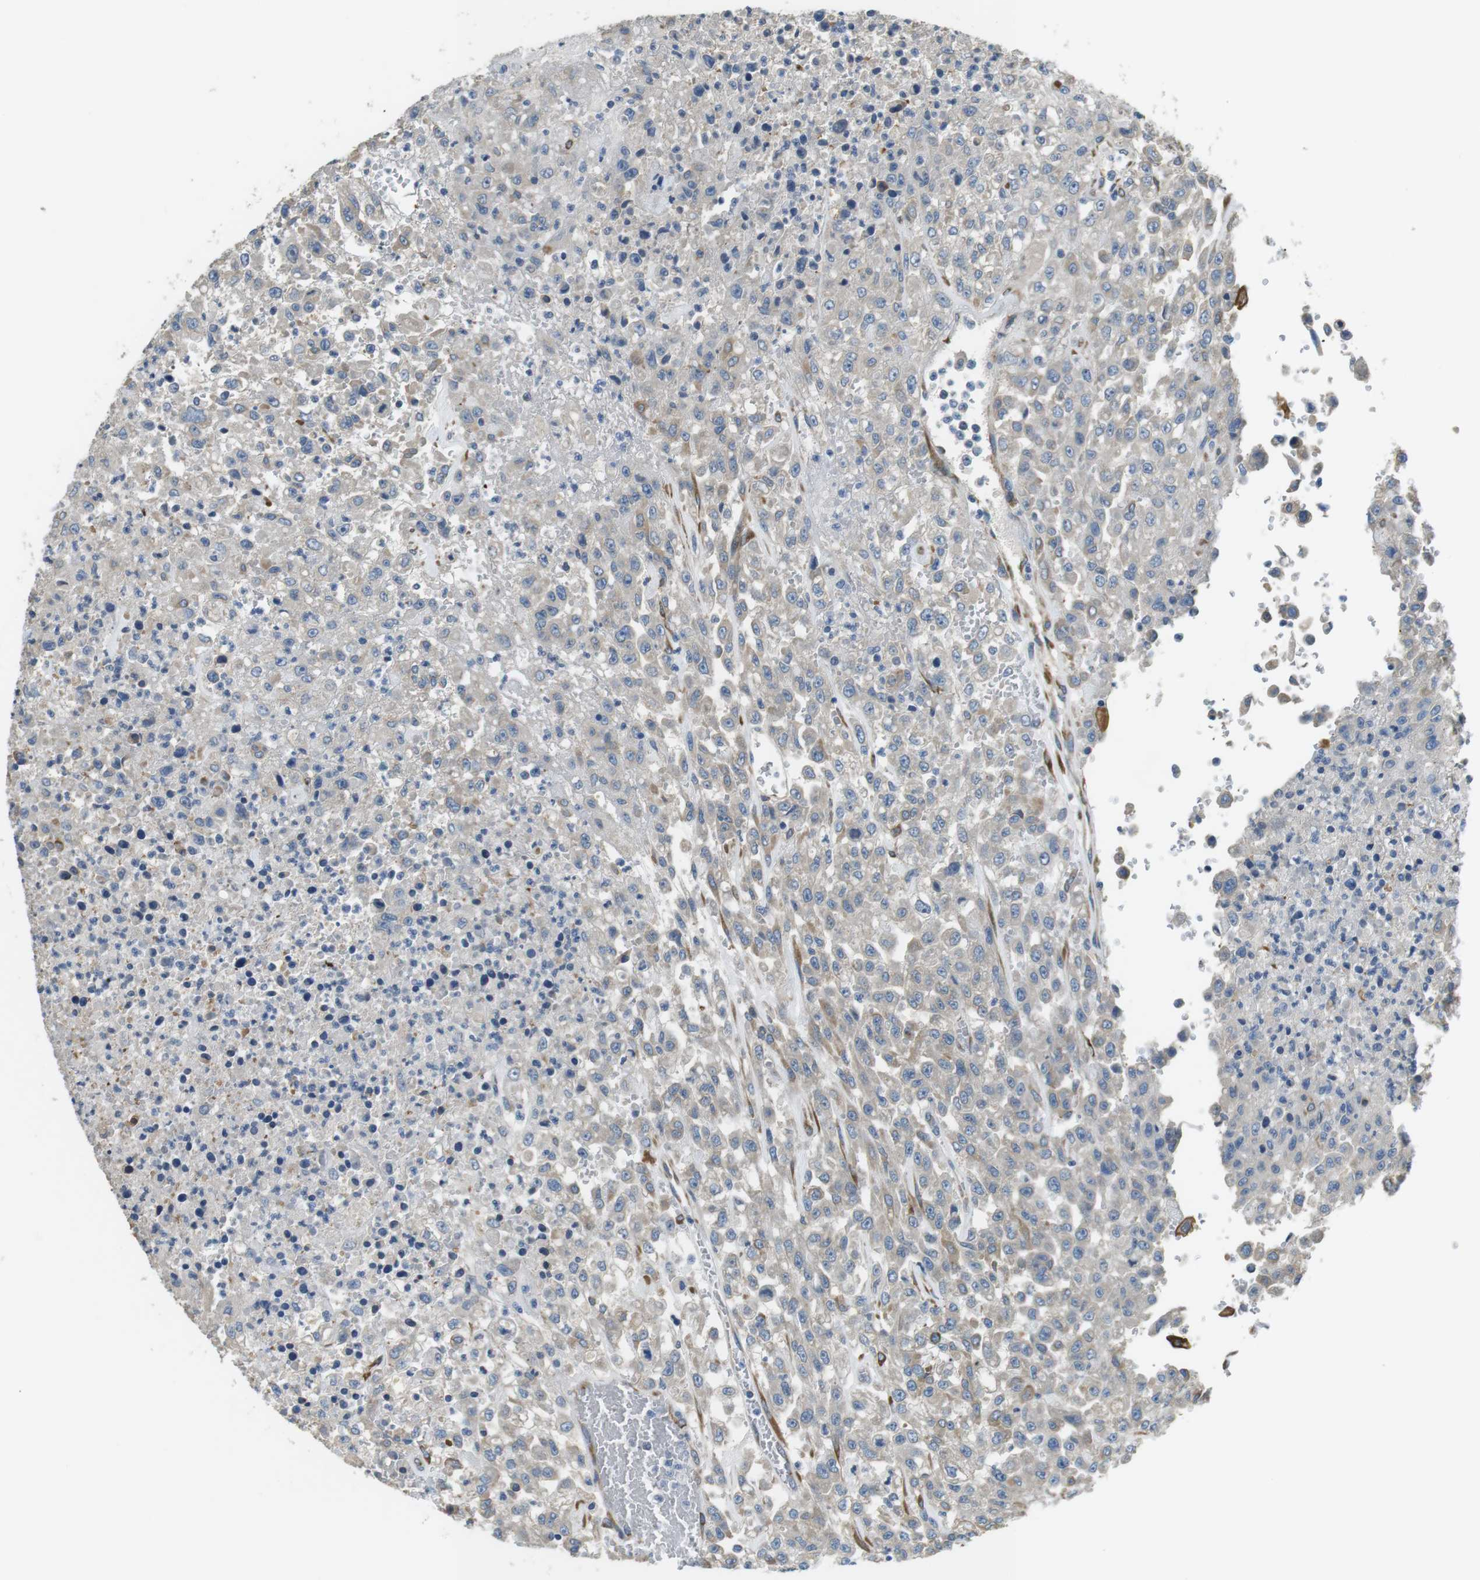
{"staining": {"intensity": "negative", "quantity": "none", "location": "none"}, "tissue": "urothelial cancer", "cell_type": "Tumor cells", "image_type": "cancer", "snomed": [{"axis": "morphology", "description": "Urothelial carcinoma, High grade"}, {"axis": "topography", "description": "Urinary bladder"}], "caption": "This is a photomicrograph of IHC staining of urothelial cancer, which shows no staining in tumor cells.", "gene": "UNC5CL", "patient": {"sex": "male", "age": 46}}